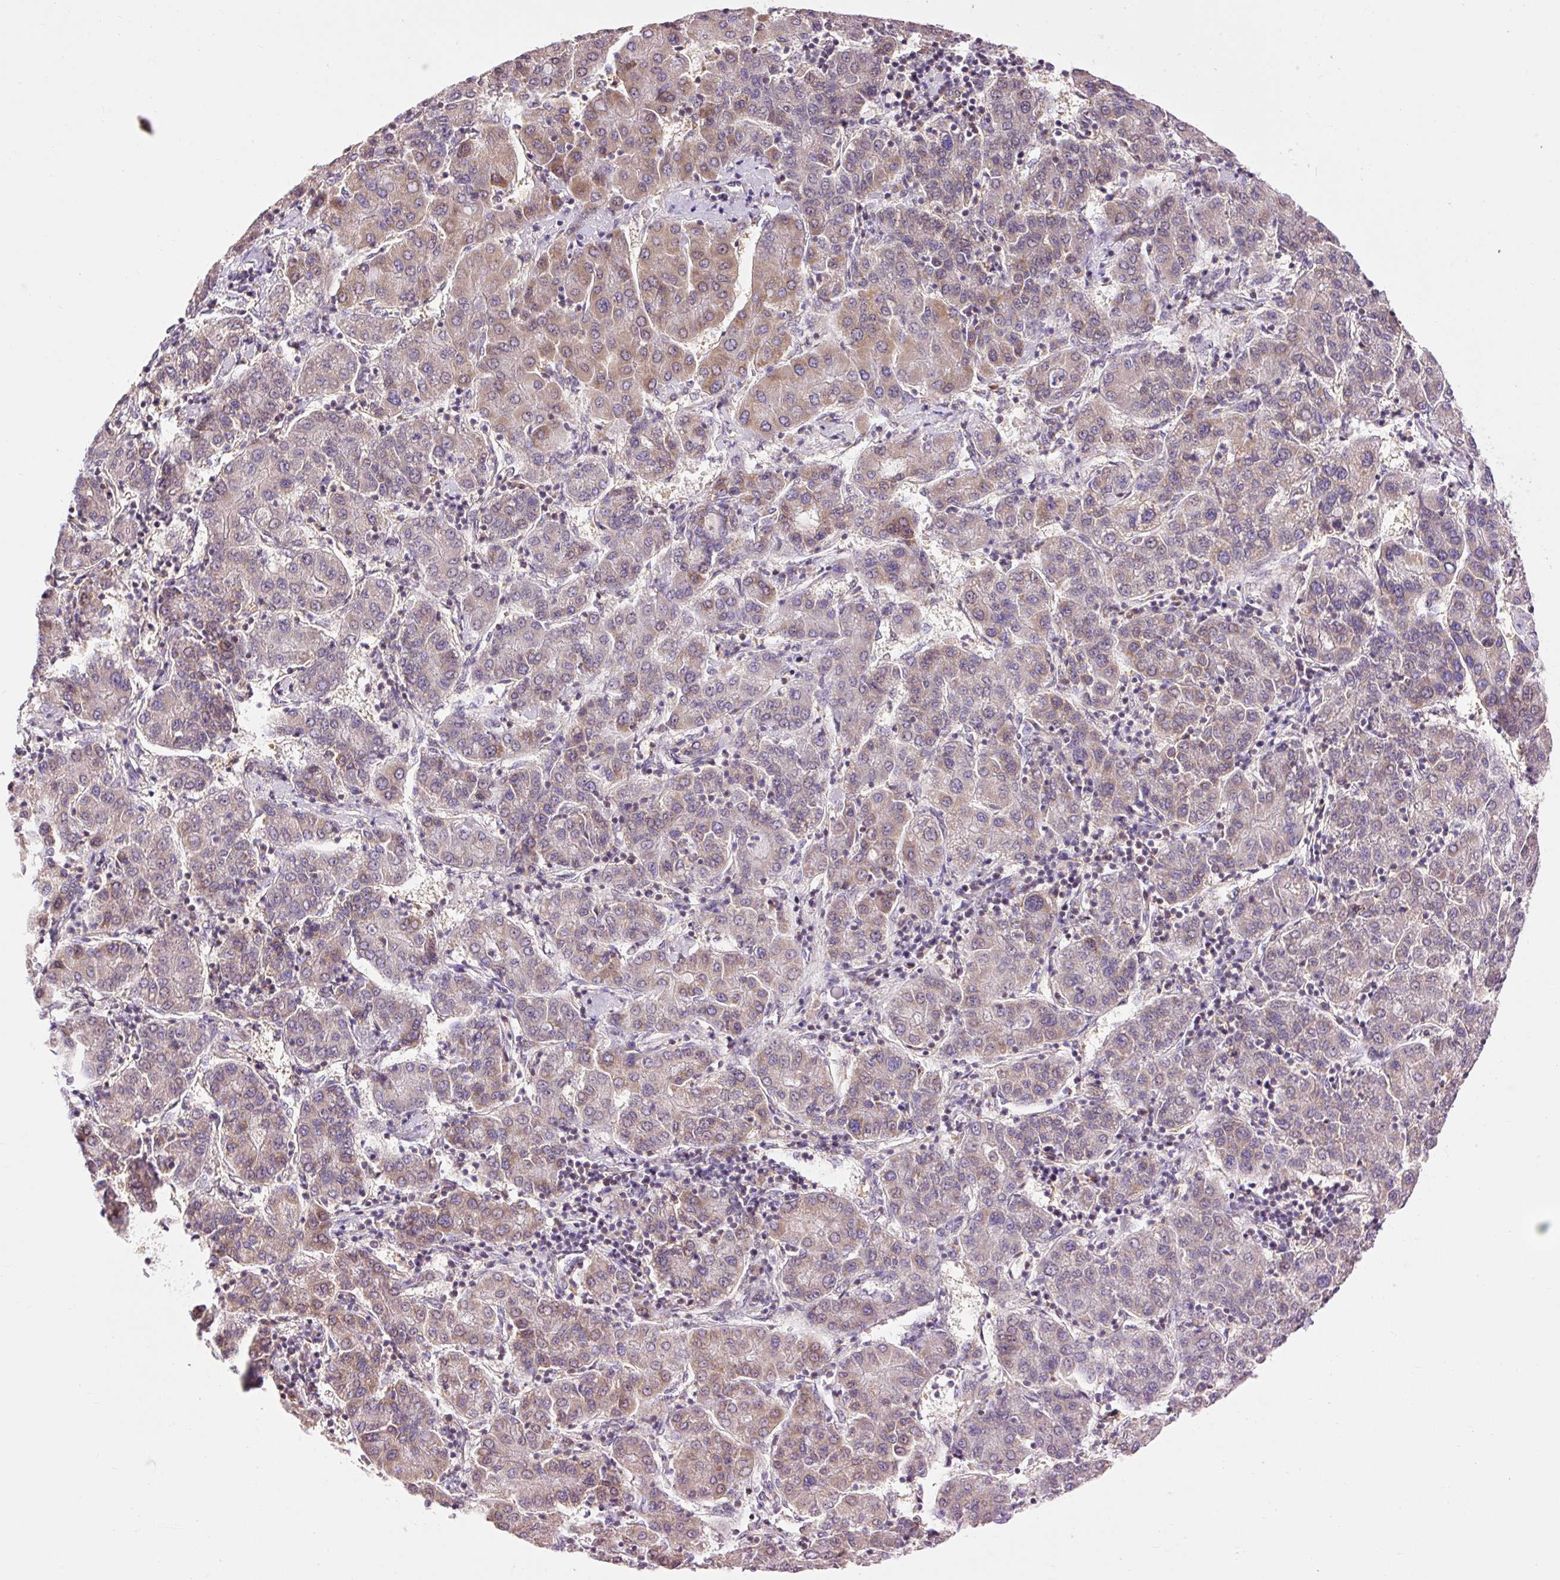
{"staining": {"intensity": "moderate", "quantity": "<25%", "location": "cytoplasmic/membranous"}, "tissue": "liver cancer", "cell_type": "Tumor cells", "image_type": "cancer", "snomed": [{"axis": "morphology", "description": "Carcinoma, Hepatocellular, NOS"}, {"axis": "topography", "description": "Liver"}], "caption": "Immunohistochemistry micrograph of liver hepatocellular carcinoma stained for a protein (brown), which reveals low levels of moderate cytoplasmic/membranous positivity in about <25% of tumor cells.", "gene": "IMMT", "patient": {"sex": "male", "age": 65}}